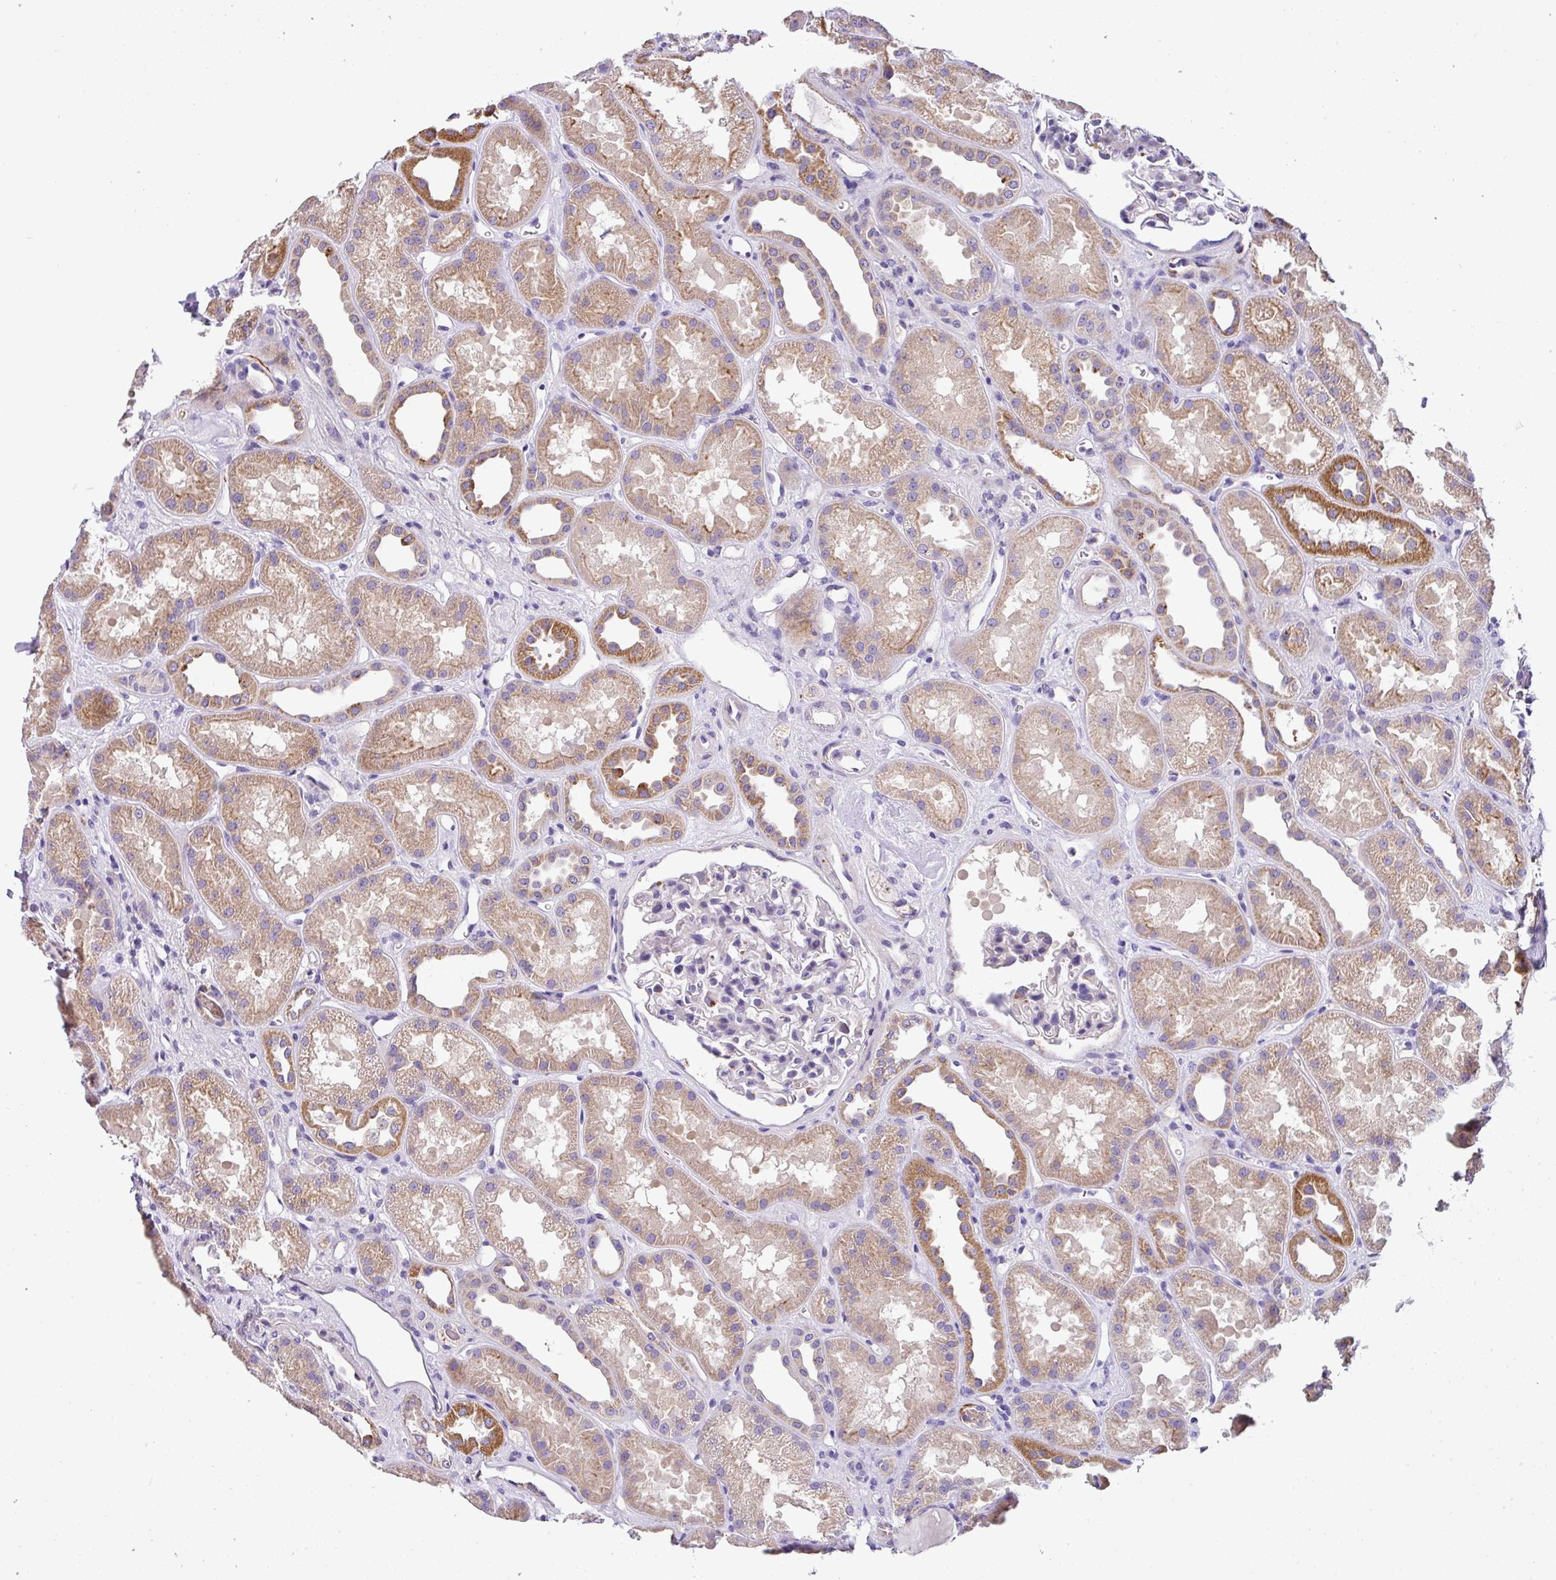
{"staining": {"intensity": "negative", "quantity": "none", "location": "none"}, "tissue": "kidney", "cell_type": "Cells in glomeruli", "image_type": "normal", "snomed": [{"axis": "morphology", "description": "Normal tissue, NOS"}, {"axis": "topography", "description": "Kidney"}], "caption": "Protein analysis of benign kidney exhibits no significant positivity in cells in glomeruli. (Stains: DAB immunohistochemistry with hematoxylin counter stain, Microscopy: brightfield microscopy at high magnification).", "gene": "ANXA2R", "patient": {"sex": "male", "age": 61}}